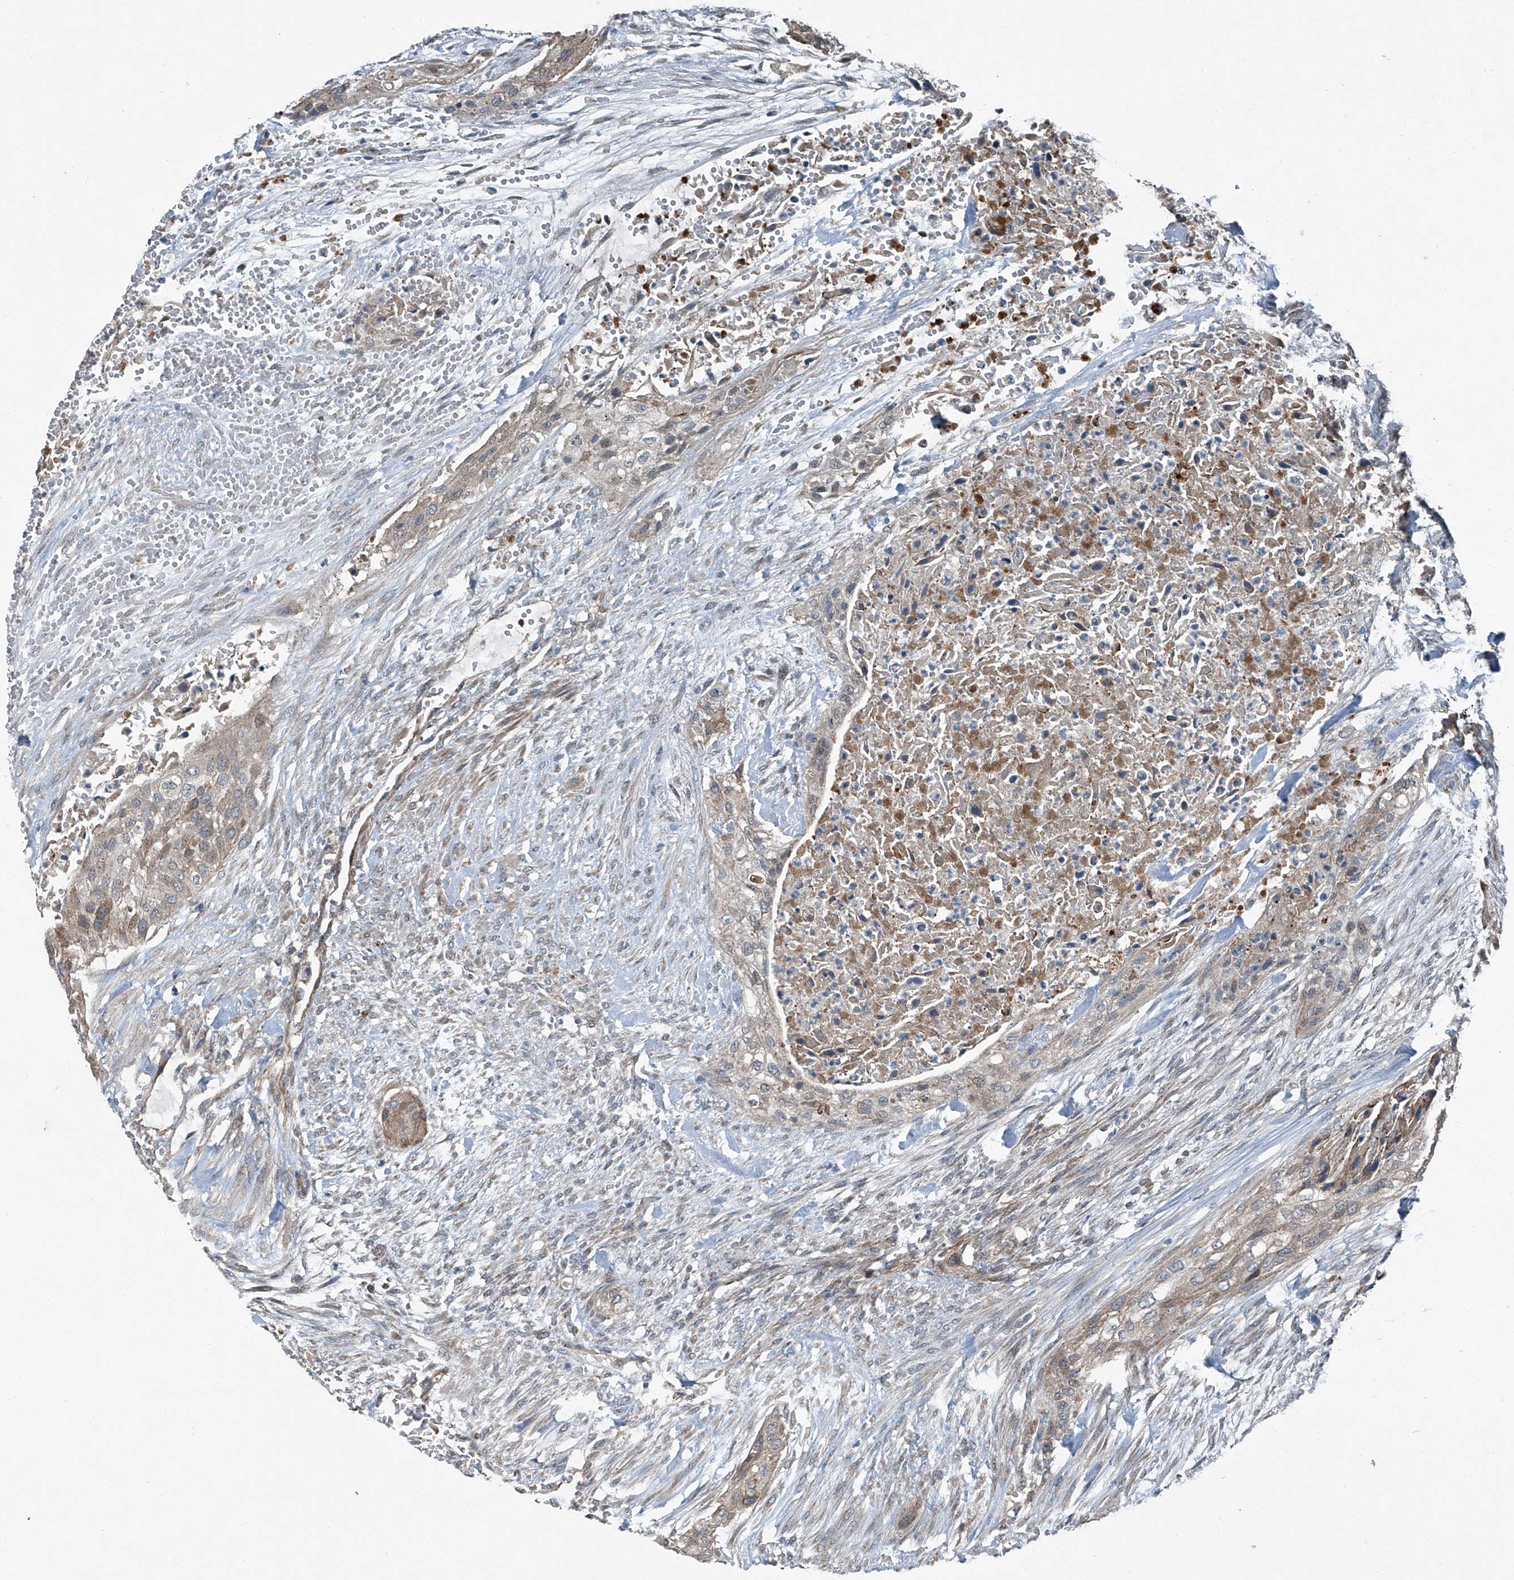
{"staining": {"intensity": "weak", "quantity": ">75%", "location": "cytoplasmic/membranous"}, "tissue": "urothelial cancer", "cell_type": "Tumor cells", "image_type": "cancer", "snomed": [{"axis": "morphology", "description": "Urothelial carcinoma, High grade"}, {"axis": "topography", "description": "Urinary bladder"}], "caption": "A brown stain highlights weak cytoplasmic/membranous expression of a protein in human urothelial carcinoma (high-grade) tumor cells.", "gene": "SENP2", "patient": {"sex": "male", "age": 35}}